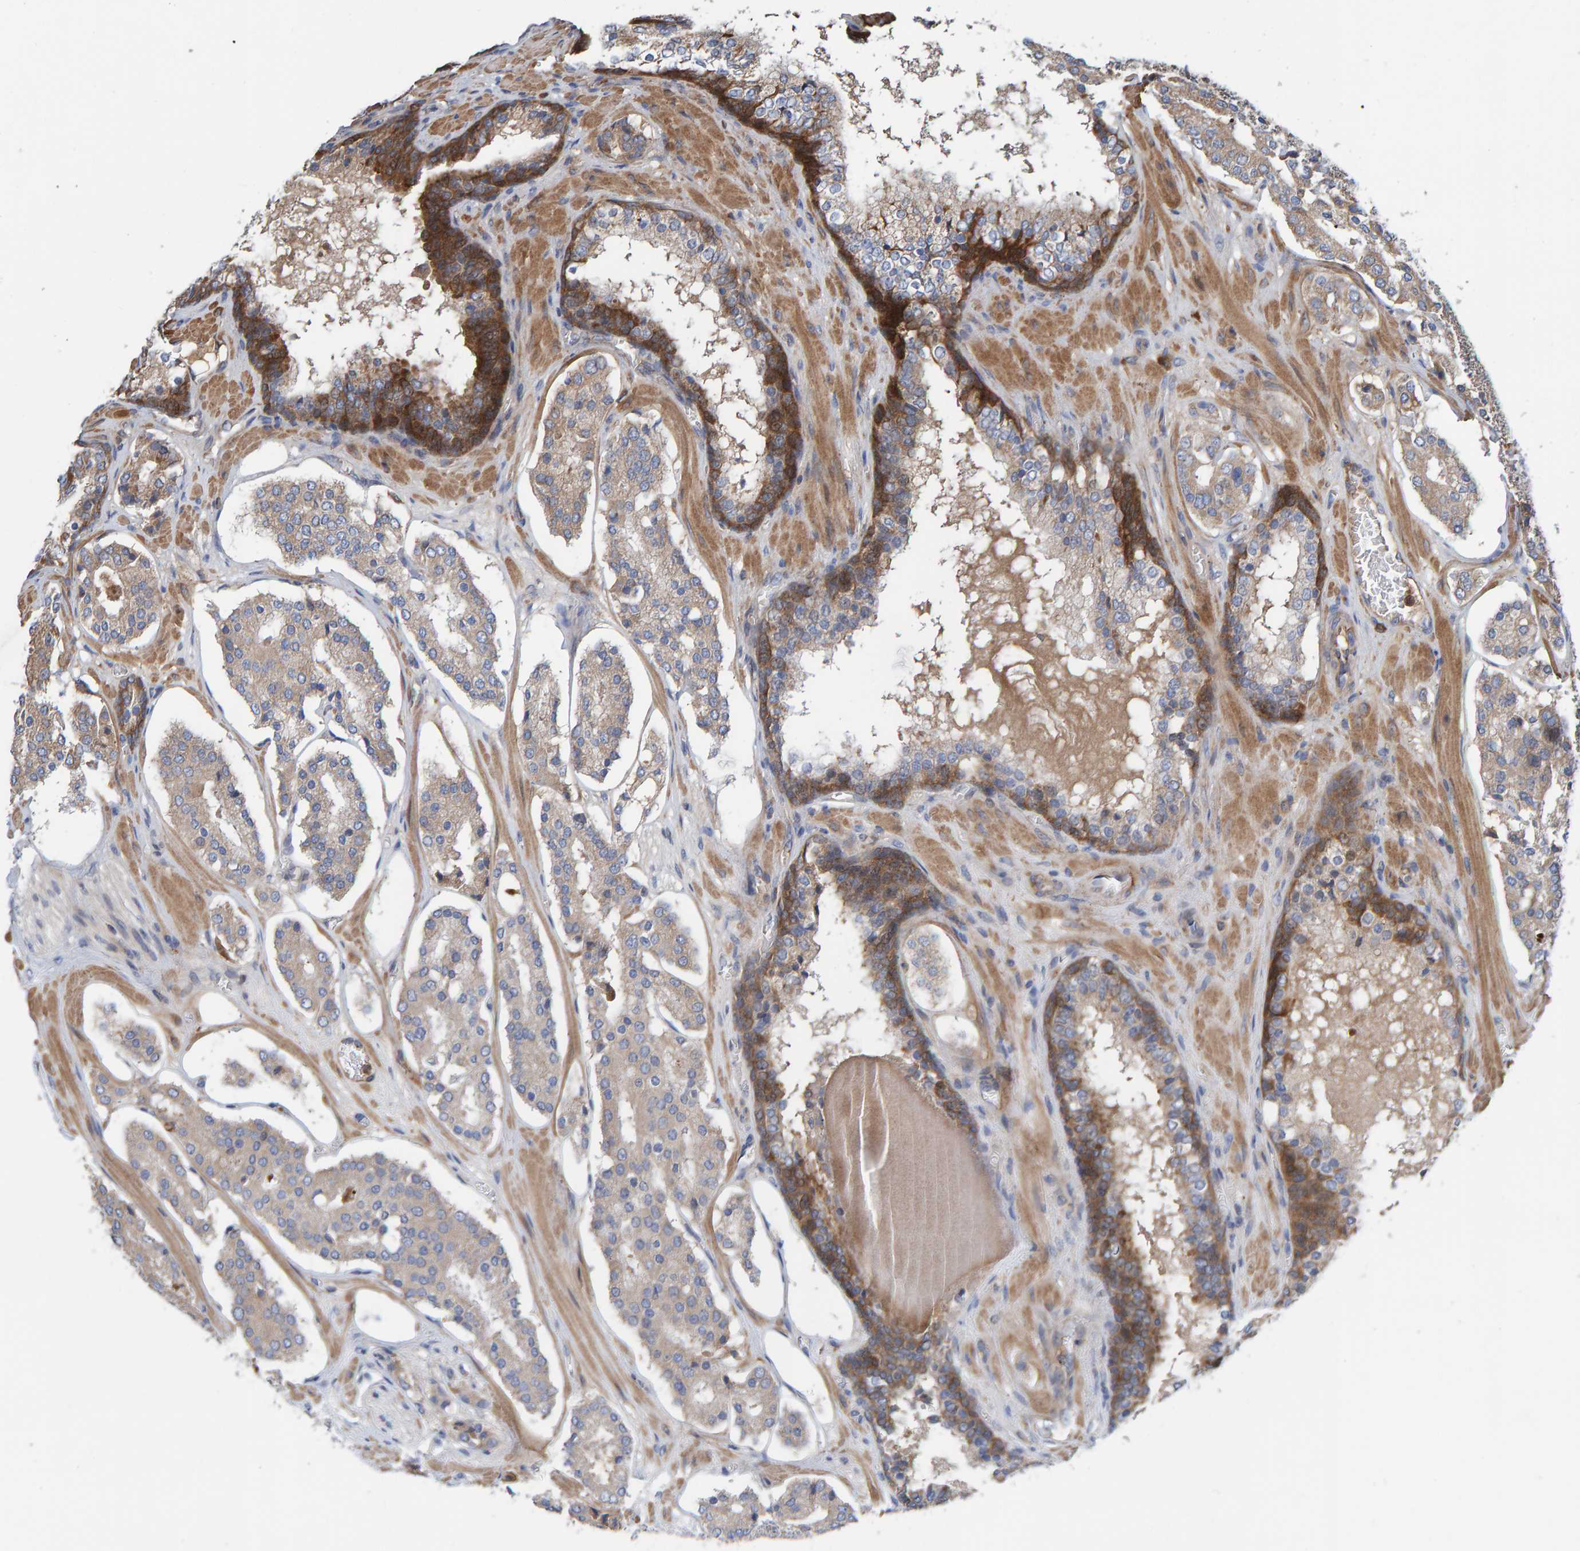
{"staining": {"intensity": "weak", "quantity": "25%-75%", "location": "cytoplasmic/membranous"}, "tissue": "prostate cancer", "cell_type": "Tumor cells", "image_type": "cancer", "snomed": [{"axis": "morphology", "description": "Adenocarcinoma, High grade"}, {"axis": "topography", "description": "Prostate"}], "caption": "High-power microscopy captured an immunohistochemistry image of prostate cancer (adenocarcinoma (high-grade)), revealing weak cytoplasmic/membranous positivity in about 25%-75% of tumor cells. The staining was performed using DAB, with brown indicating positive protein expression. Nuclei are stained blue with hematoxylin.", "gene": "KIAA0753", "patient": {"sex": "male", "age": 60}}